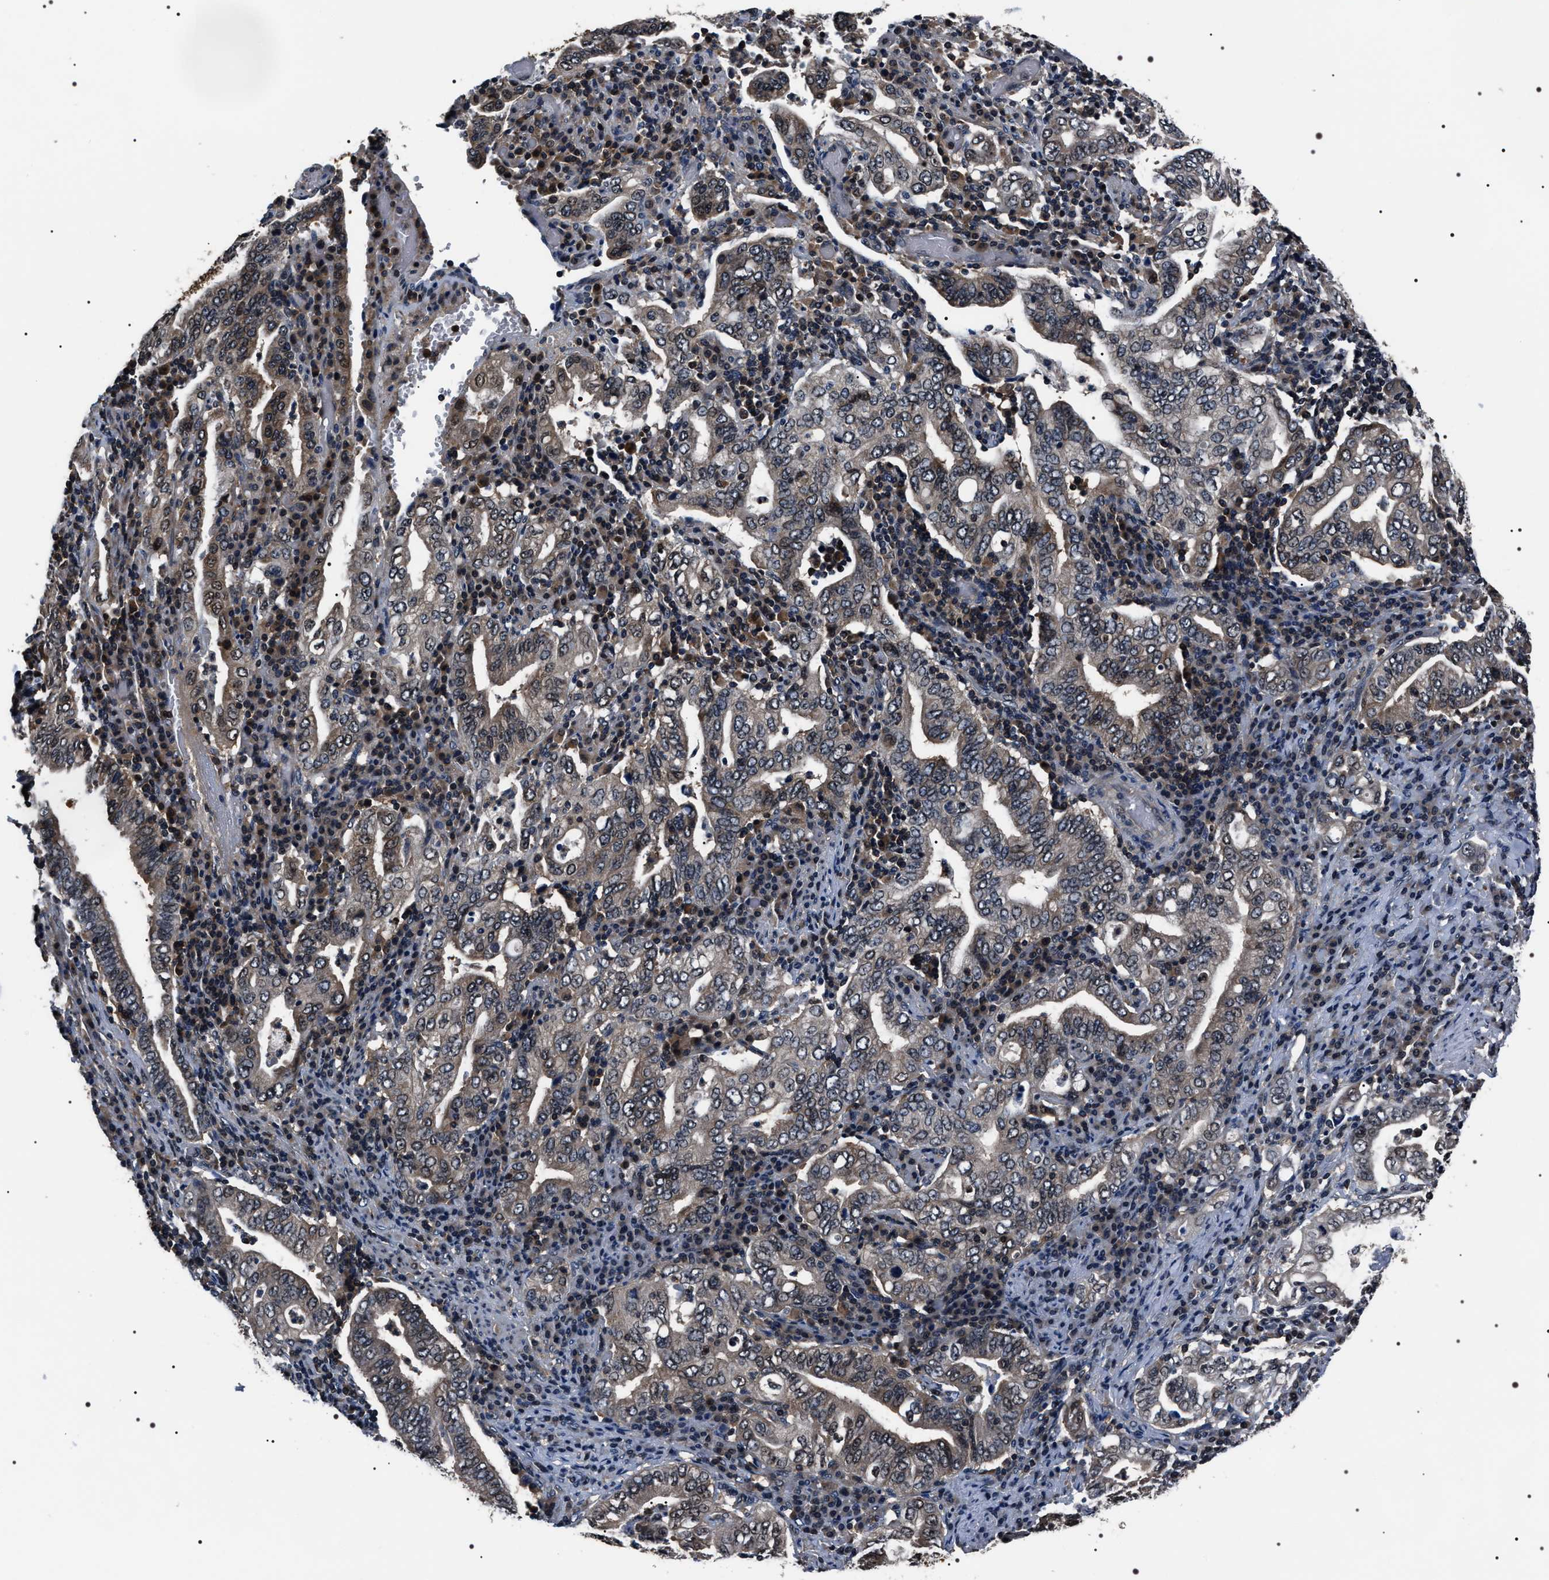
{"staining": {"intensity": "weak", "quantity": ">75%", "location": "cytoplasmic/membranous,nuclear"}, "tissue": "stomach cancer", "cell_type": "Tumor cells", "image_type": "cancer", "snomed": [{"axis": "morphology", "description": "Normal tissue, NOS"}, {"axis": "morphology", "description": "Adenocarcinoma, NOS"}, {"axis": "topography", "description": "Esophagus"}, {"axis": "topography", "description": "Stomach, upper"}, {"axis": "topography", "description": "Peripheral nerve tissue"}], "caption": "High-power microscopy captured an immunohistochemistry (IHC) image of stomach cancer (adenocarcinoma), revealing weak cytoplasmic/membranous and nuclear expression in about >75% of tumor cells.", "gene": "SIPA1", "patient": {"sex": "male", "age": 62}}